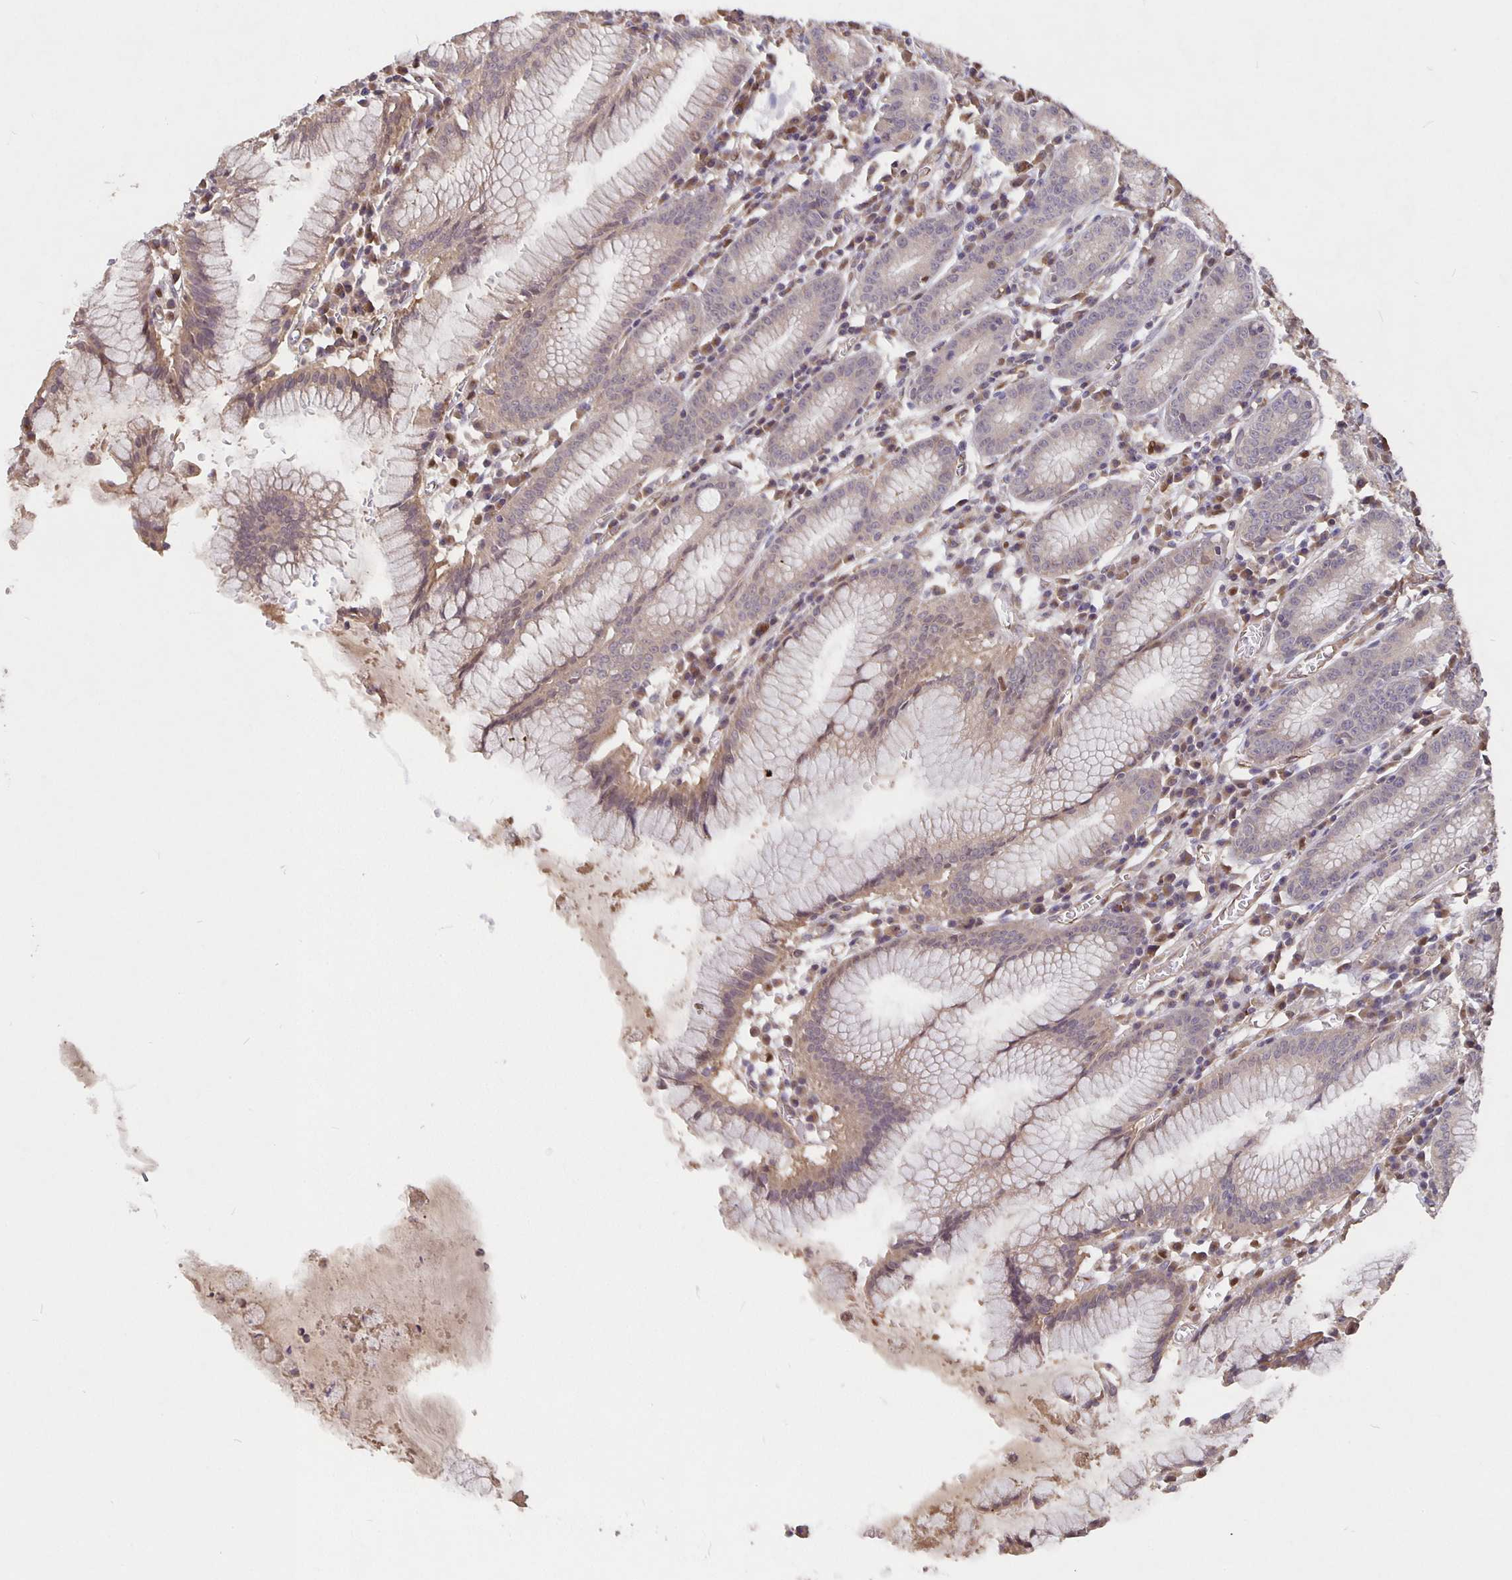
{"staining": {"intensity": "weak", "quantity": ">75%", "location": "cytoplasmic/membranous"}, "tissue": "stomach", "cell_type": "Glandular cells", "image_type": "normal", "snomed": [{"axis": "morphology", "description": "Normal tissue, NOS"}, {"axis": "topography", "description": "Stomach"}], "caption": "Protein expression analysis of unremarkable stomach reveals weak cytoplasmic/membranous expression in about >75% of glandular cells. (Brightfield microscopy of DAB IHC at high magnification).", "gene": "NOG", "patient": {"sex": "male", "age": 55}}